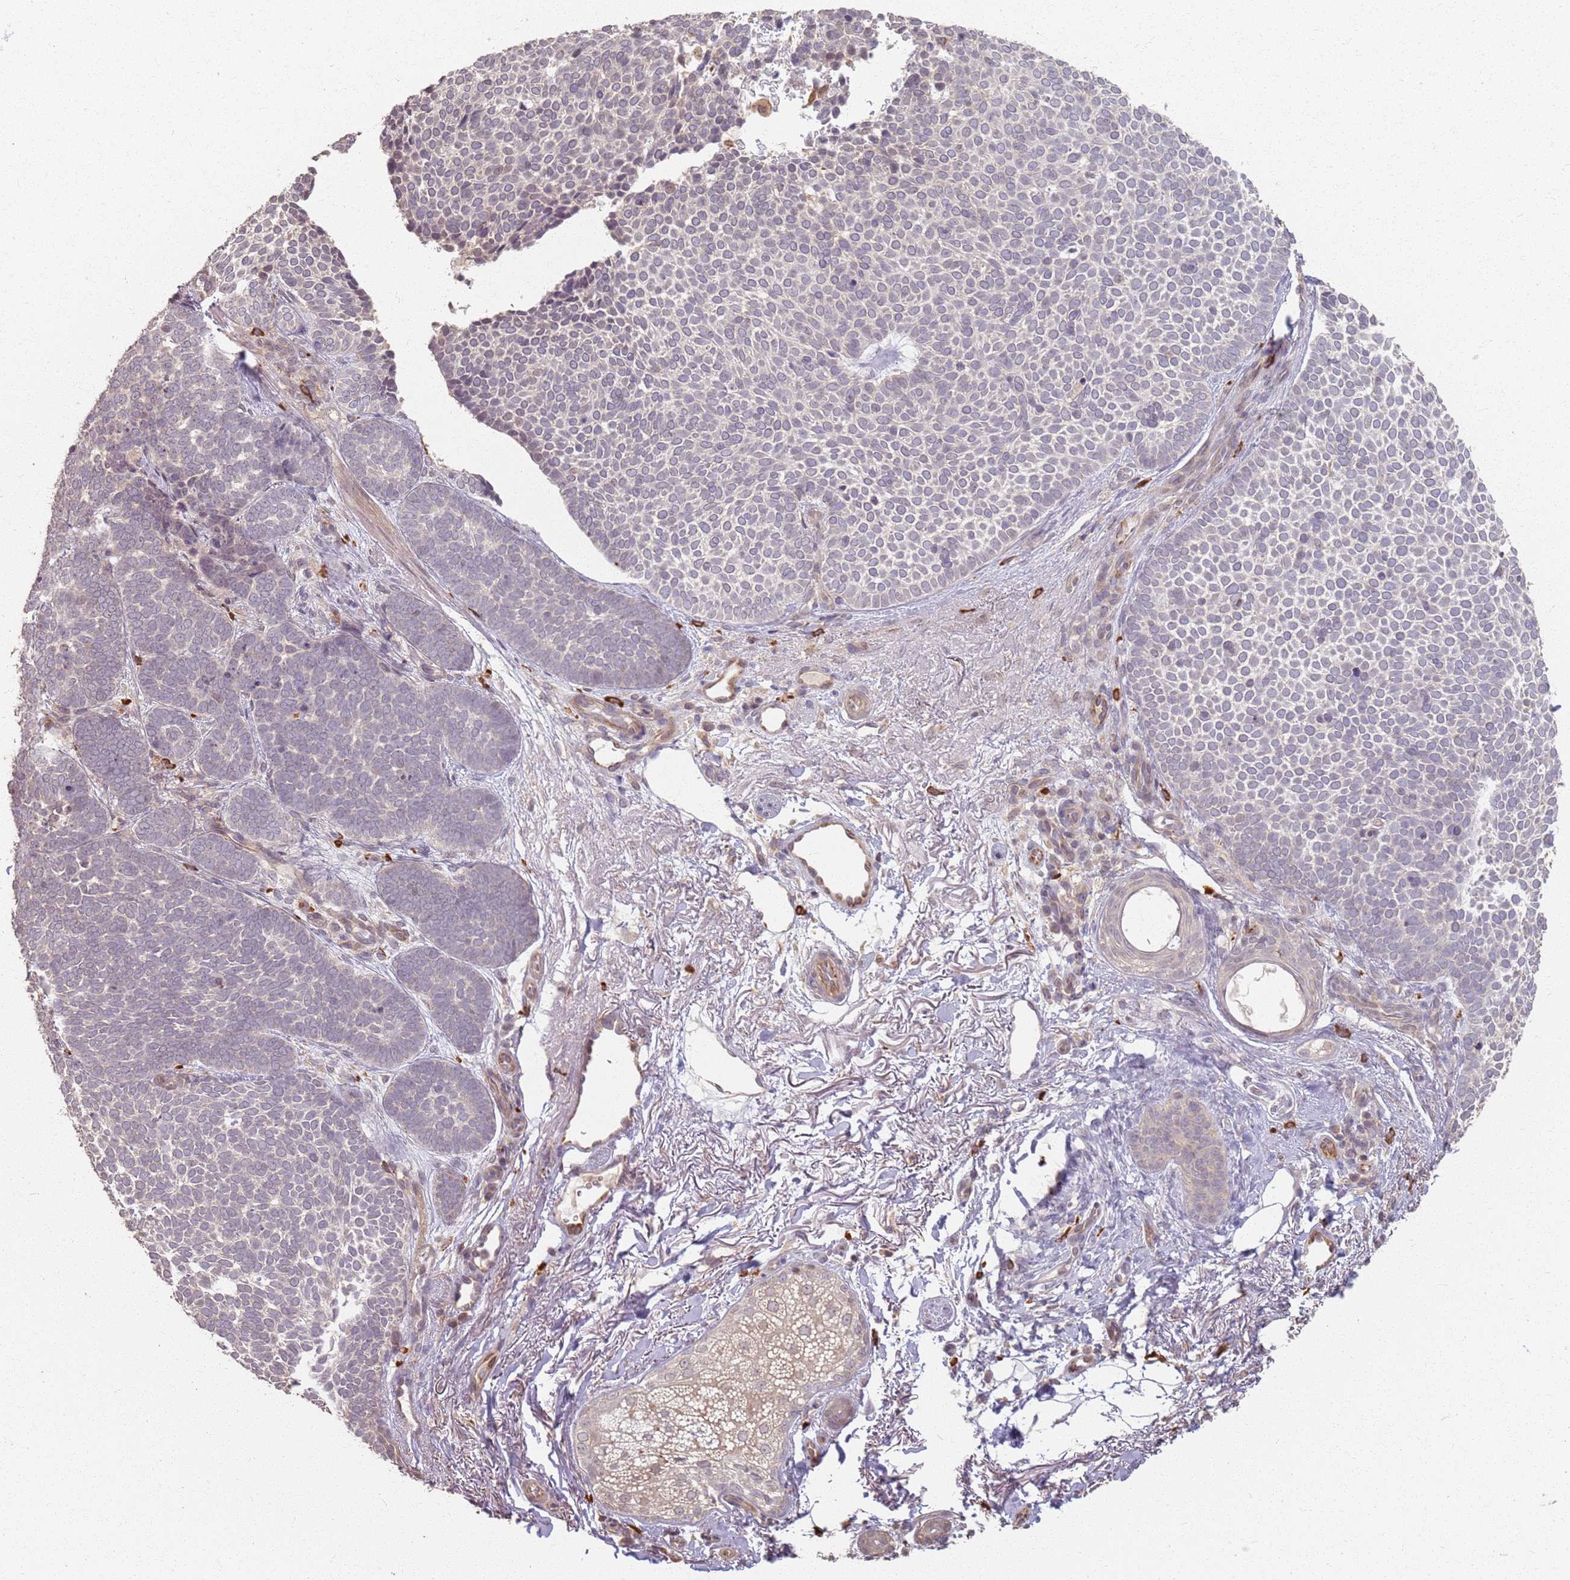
{"staining": {"intensity": "negative", "quantity": "none", "location": "none"}, "tissue": "skin cancer", "cell_type": "Tumor cells", "image_type": "cancer", "snomed": [{"axis": "morphology", "description": "Basal cell carcinoma"}, {"axis": "topography", "description": "Skin"}], "caption": "IHC histopathology image of neoplastic tissue: human skin cancer stained with DAB (3,3'-diaminobenzidine) shows no significant protein positivity in tumor cells.", "gene": "CCDC168", "patient": {"sex": "female", "age": 77}}